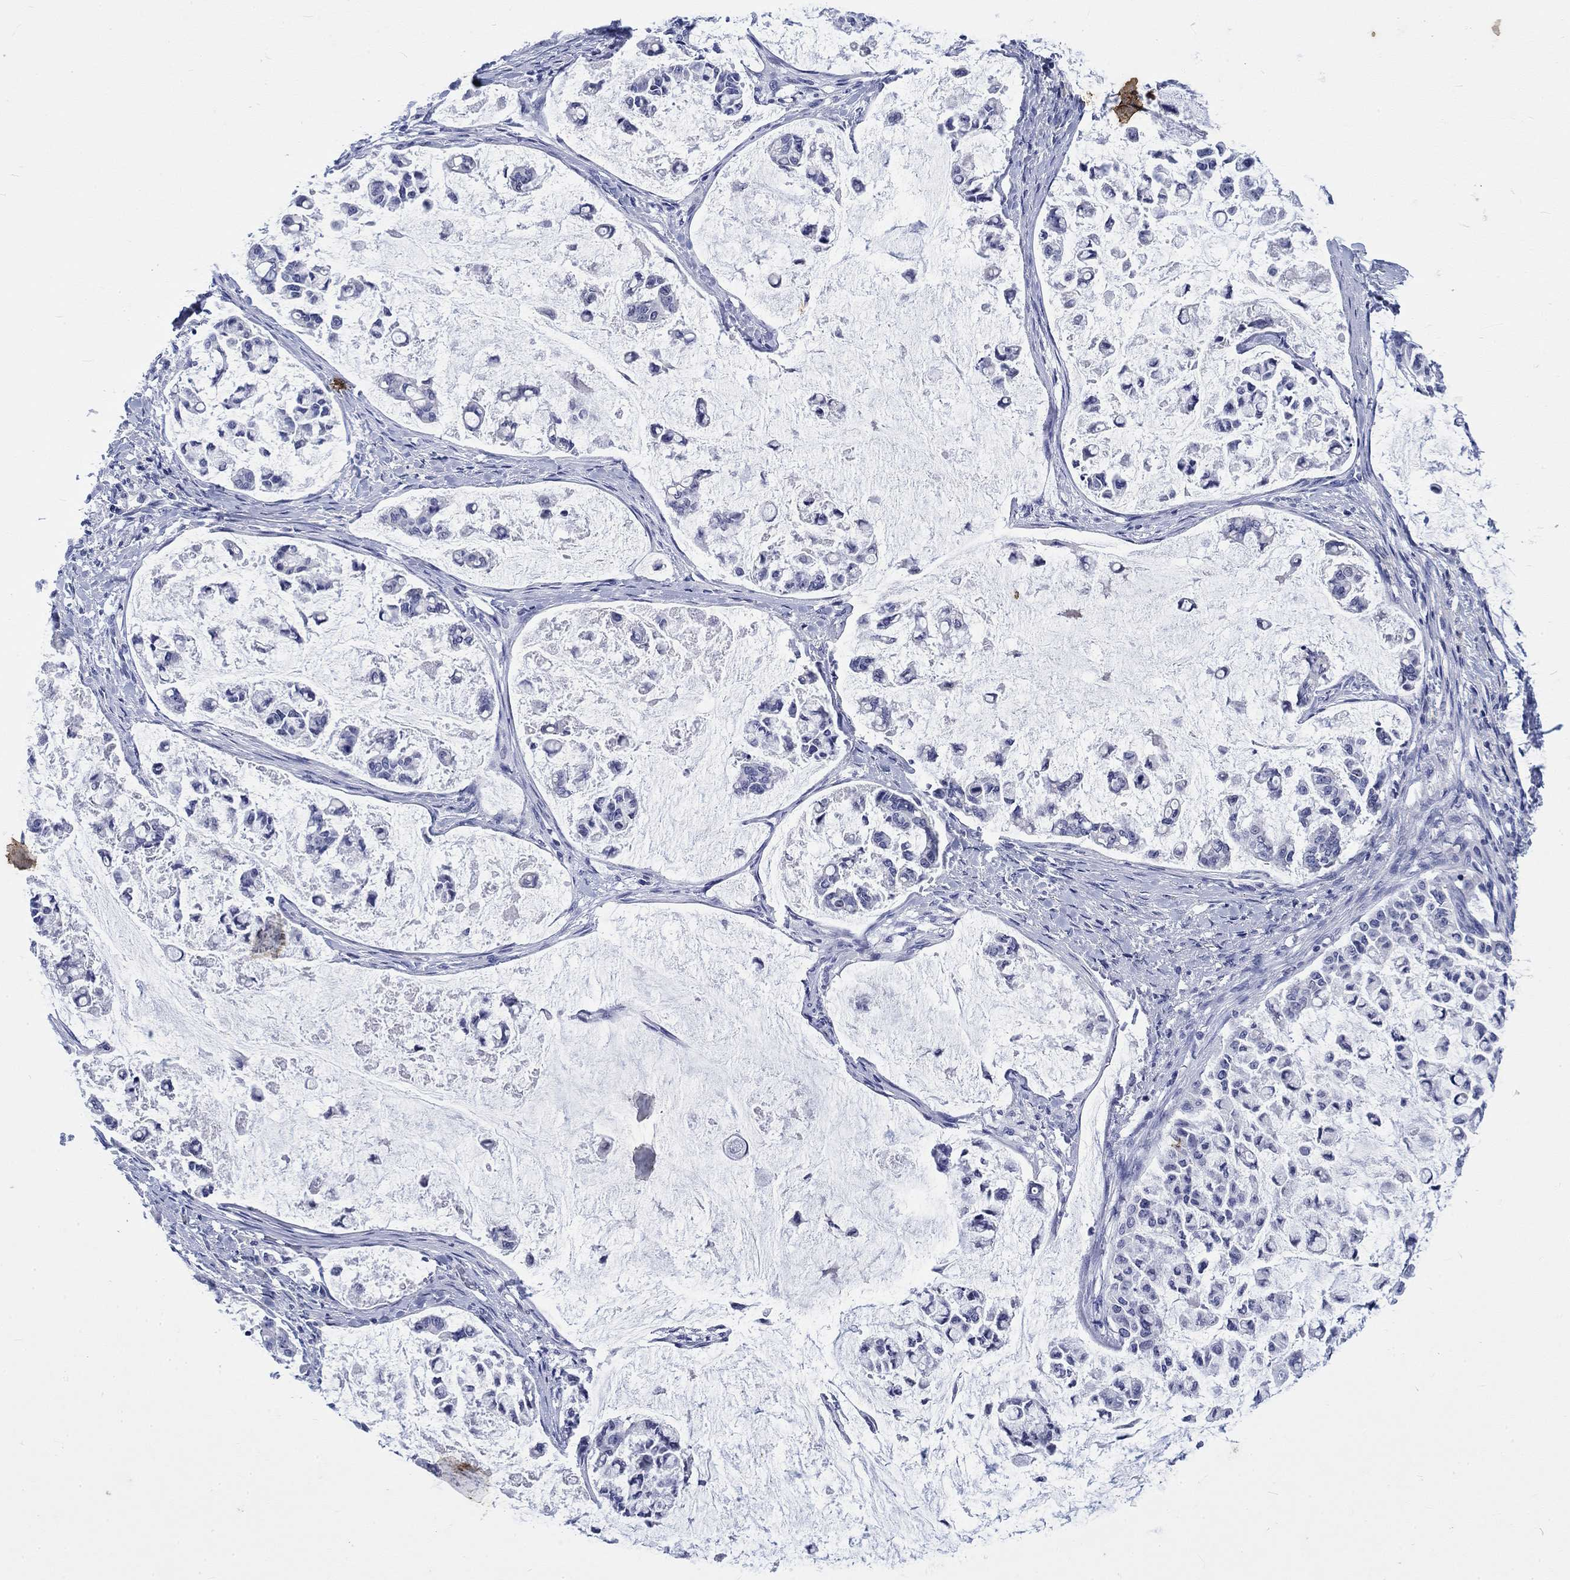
{"staining": {"intensity": "negative", "quantity": "none", "location": "none"}, "tissue": "stomach cancer", "cell_type": "Tumor cells", "image_type": "cancer", "snomed": [{"axis": "morphology", "description": "Adenocarcinoma, NOS"}, {"axis": "topography", "description": "Stomach"}], "caption": "IHC photomicrograph of stomach adenocarcinoma stained for a protein (brown), which reveals no staining in tumor cells.", "gene": "KRT76", "patient": {"sex": "male", "age": 82}}